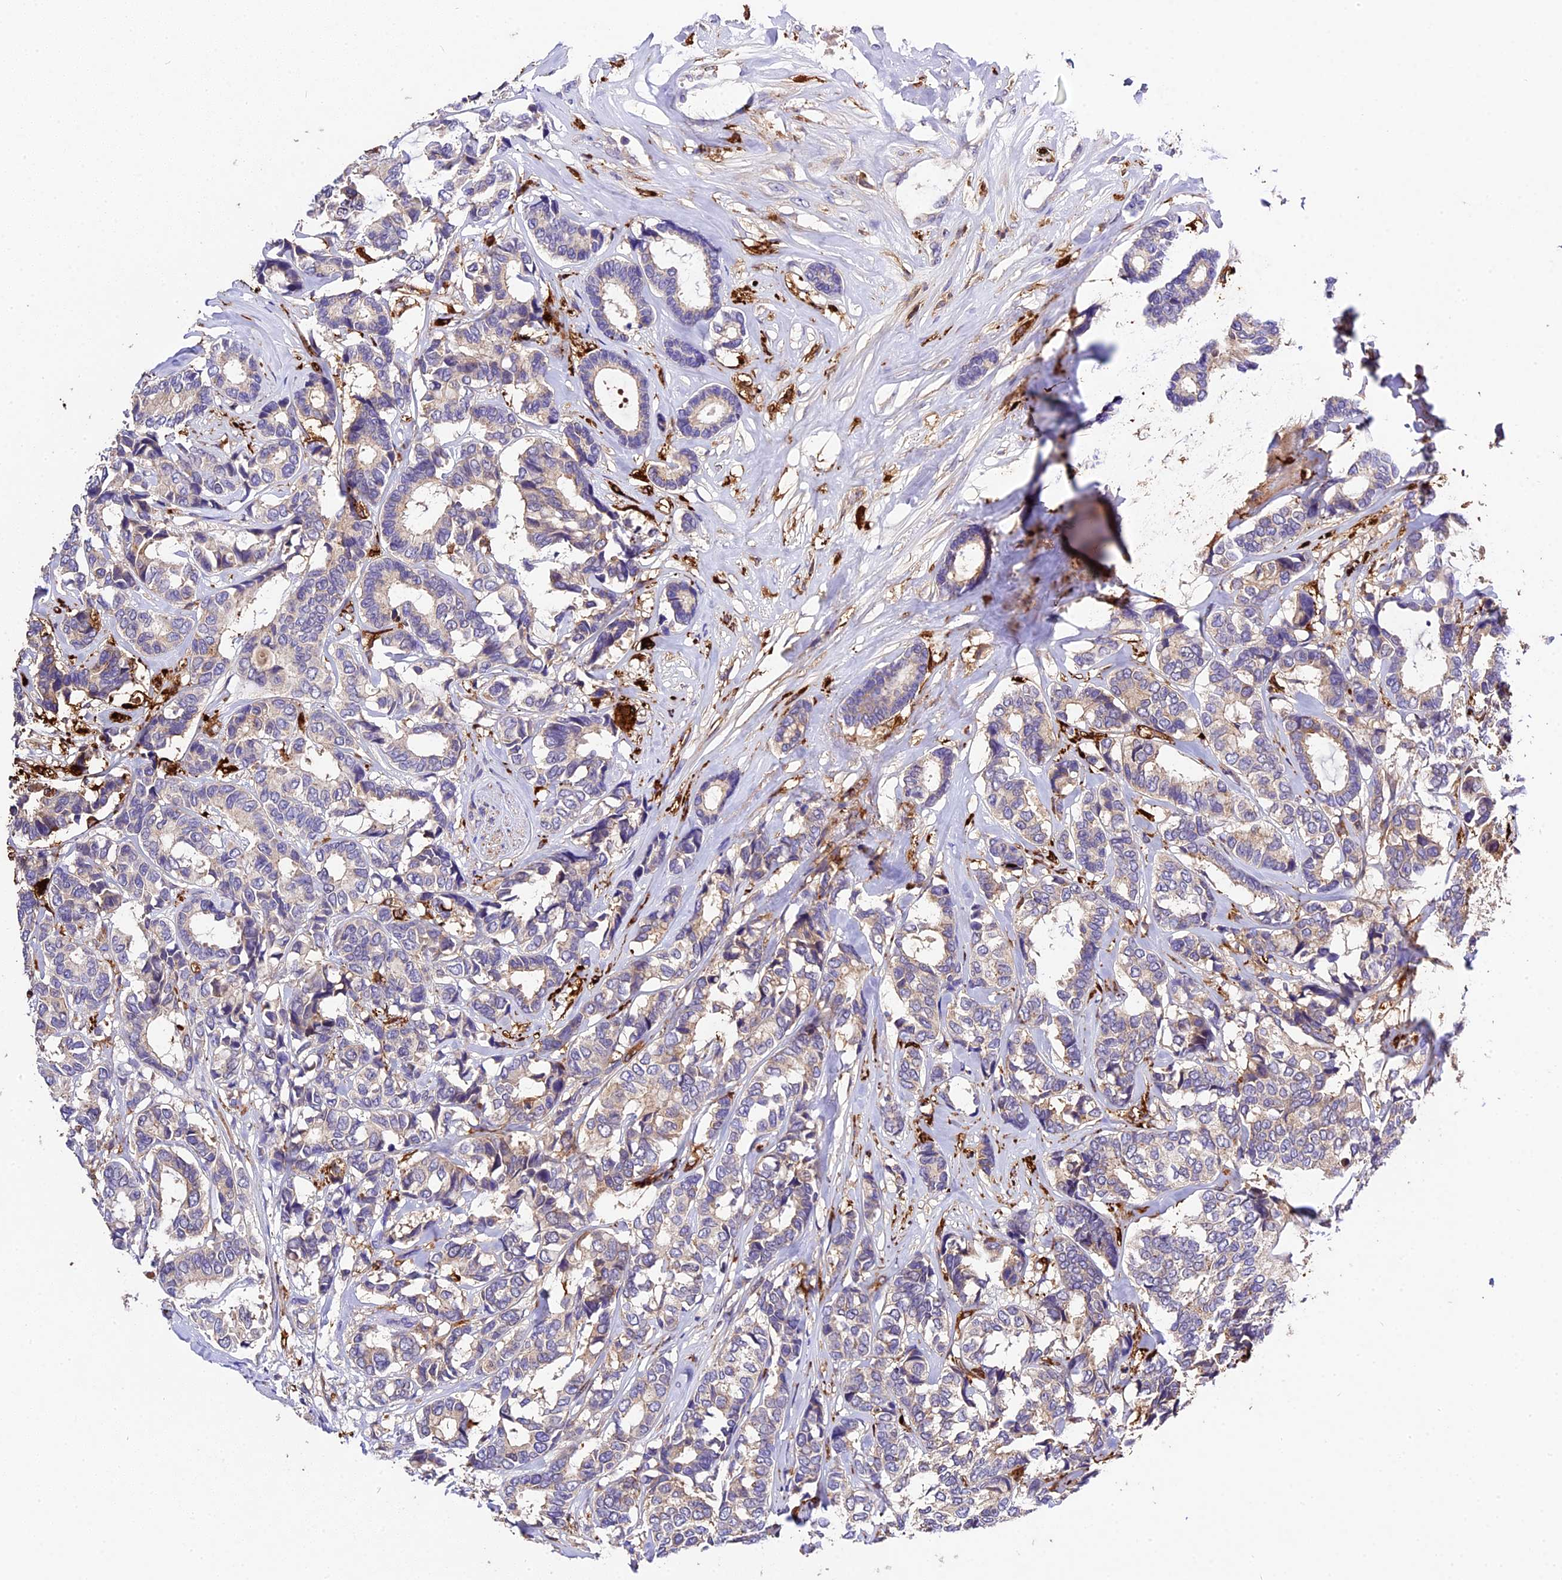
{"staining": {"intensity": "weak", "quantity": "<25%", "location": "cytoplasmic/membranous"}, "tissue": "breast cancer", "cell_type": "Tumor cells", "image_type": "cancer", "snomed": [{"axis": "morphology", "description": "Duct carcinoma"}, {"axis": "topography", "description": "Breast"}], "caption": "A high-resolution photomicrograph shows IHC staining of invasive ductal carcinoma (breast), which demonstrates no significant staining in tumor cells.", "gene": "CILP2", "patient": {"sex": "female", "age": 87}}